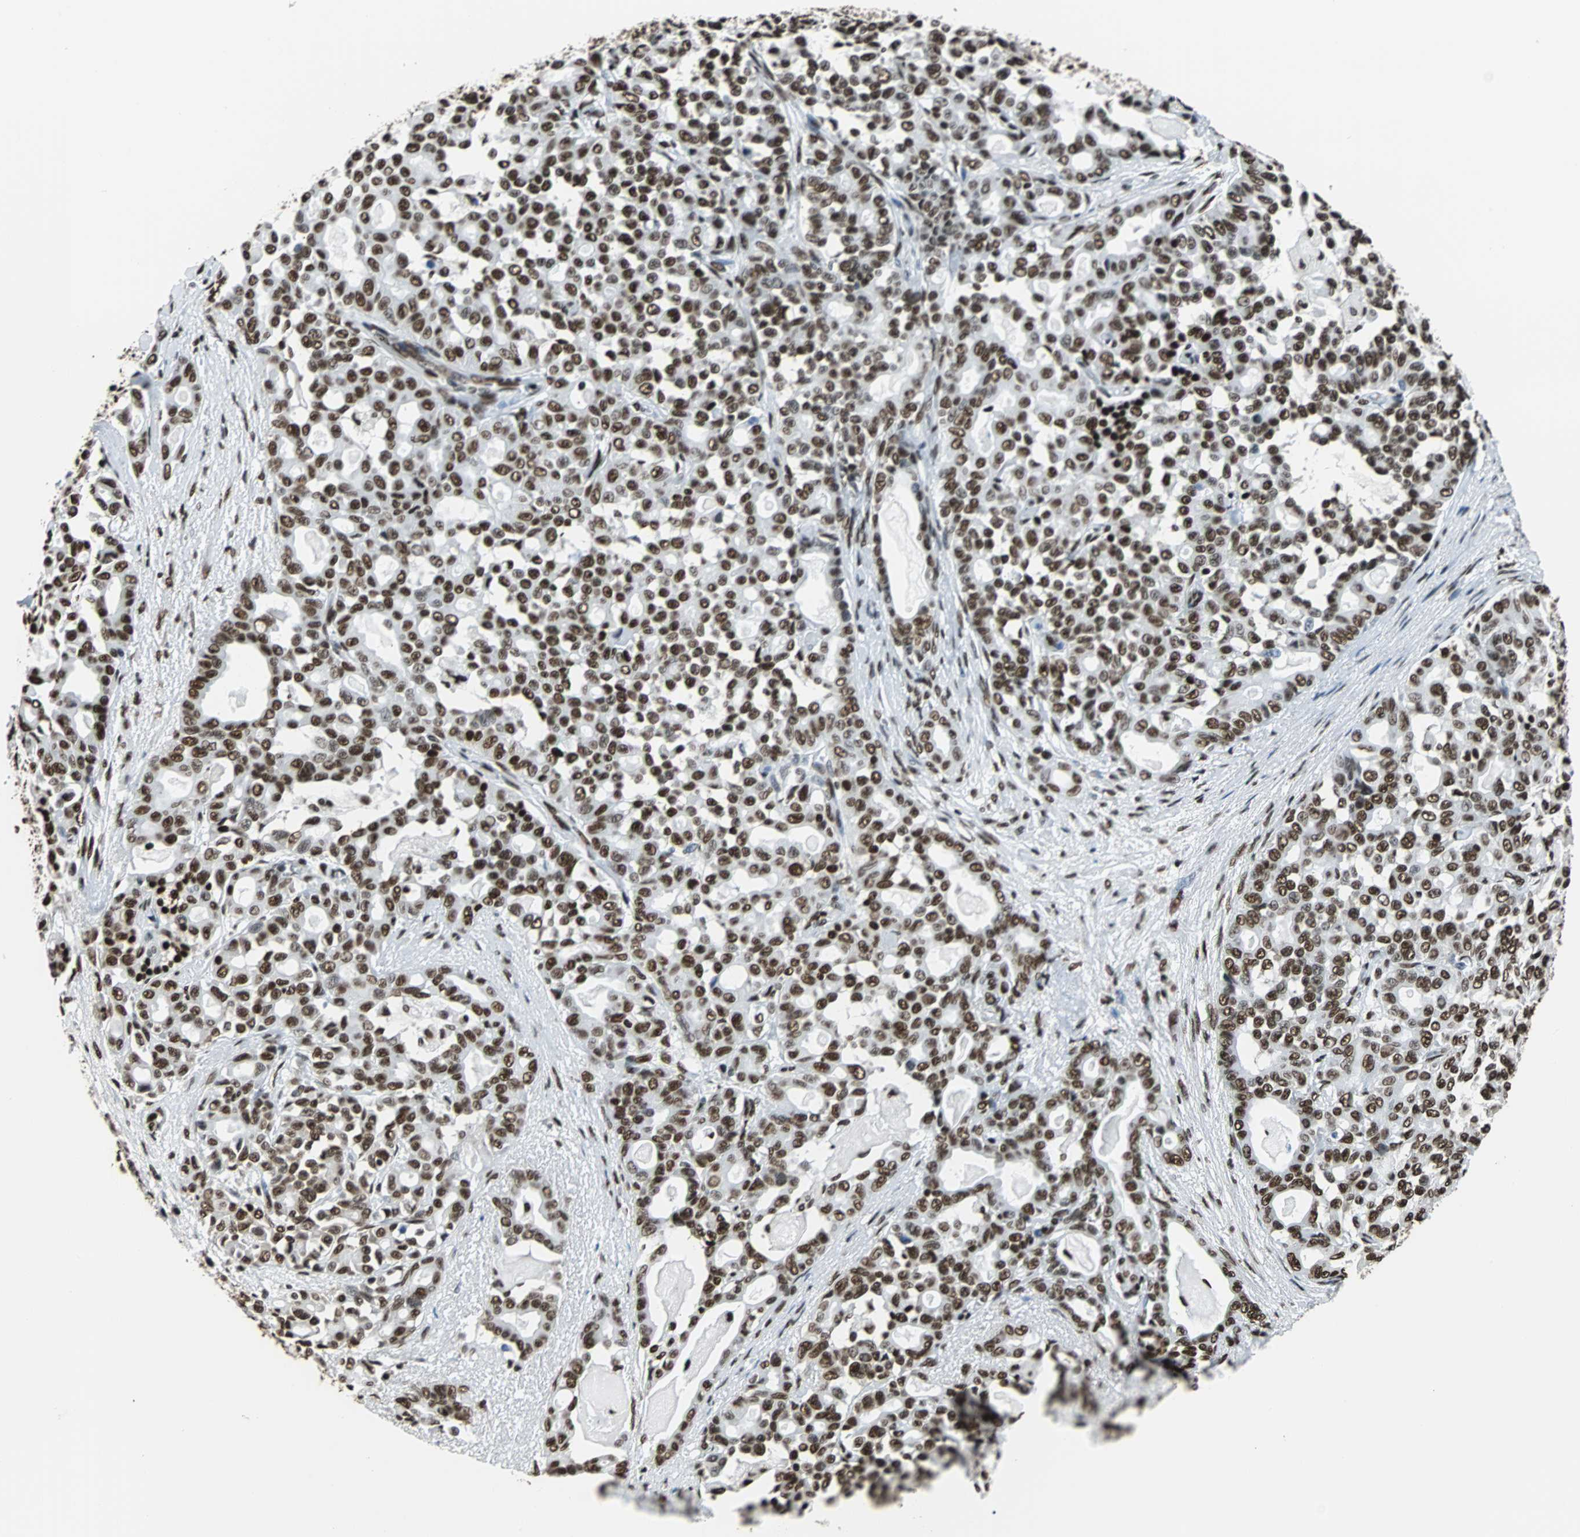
{"staining": {"intensity": "strong", "quantity": ">75%", "location": "nuclear"}, "tissue": "pancreatic cancer", "cell_type": "Tumor cells", "image_type": "cancer", "snomed": [{"axis": "morphology", "description": "Adenocarcinoma, NOS"}, {"axis": "topography", "description": "Pancreas"}], "caption": "This is an image of IHC staining of pancreatic cancer, which shows strong expression in the nuclear of tumor cells.", "gene": "FUBP1", "patient": {"sex": "male", "age": 63}}